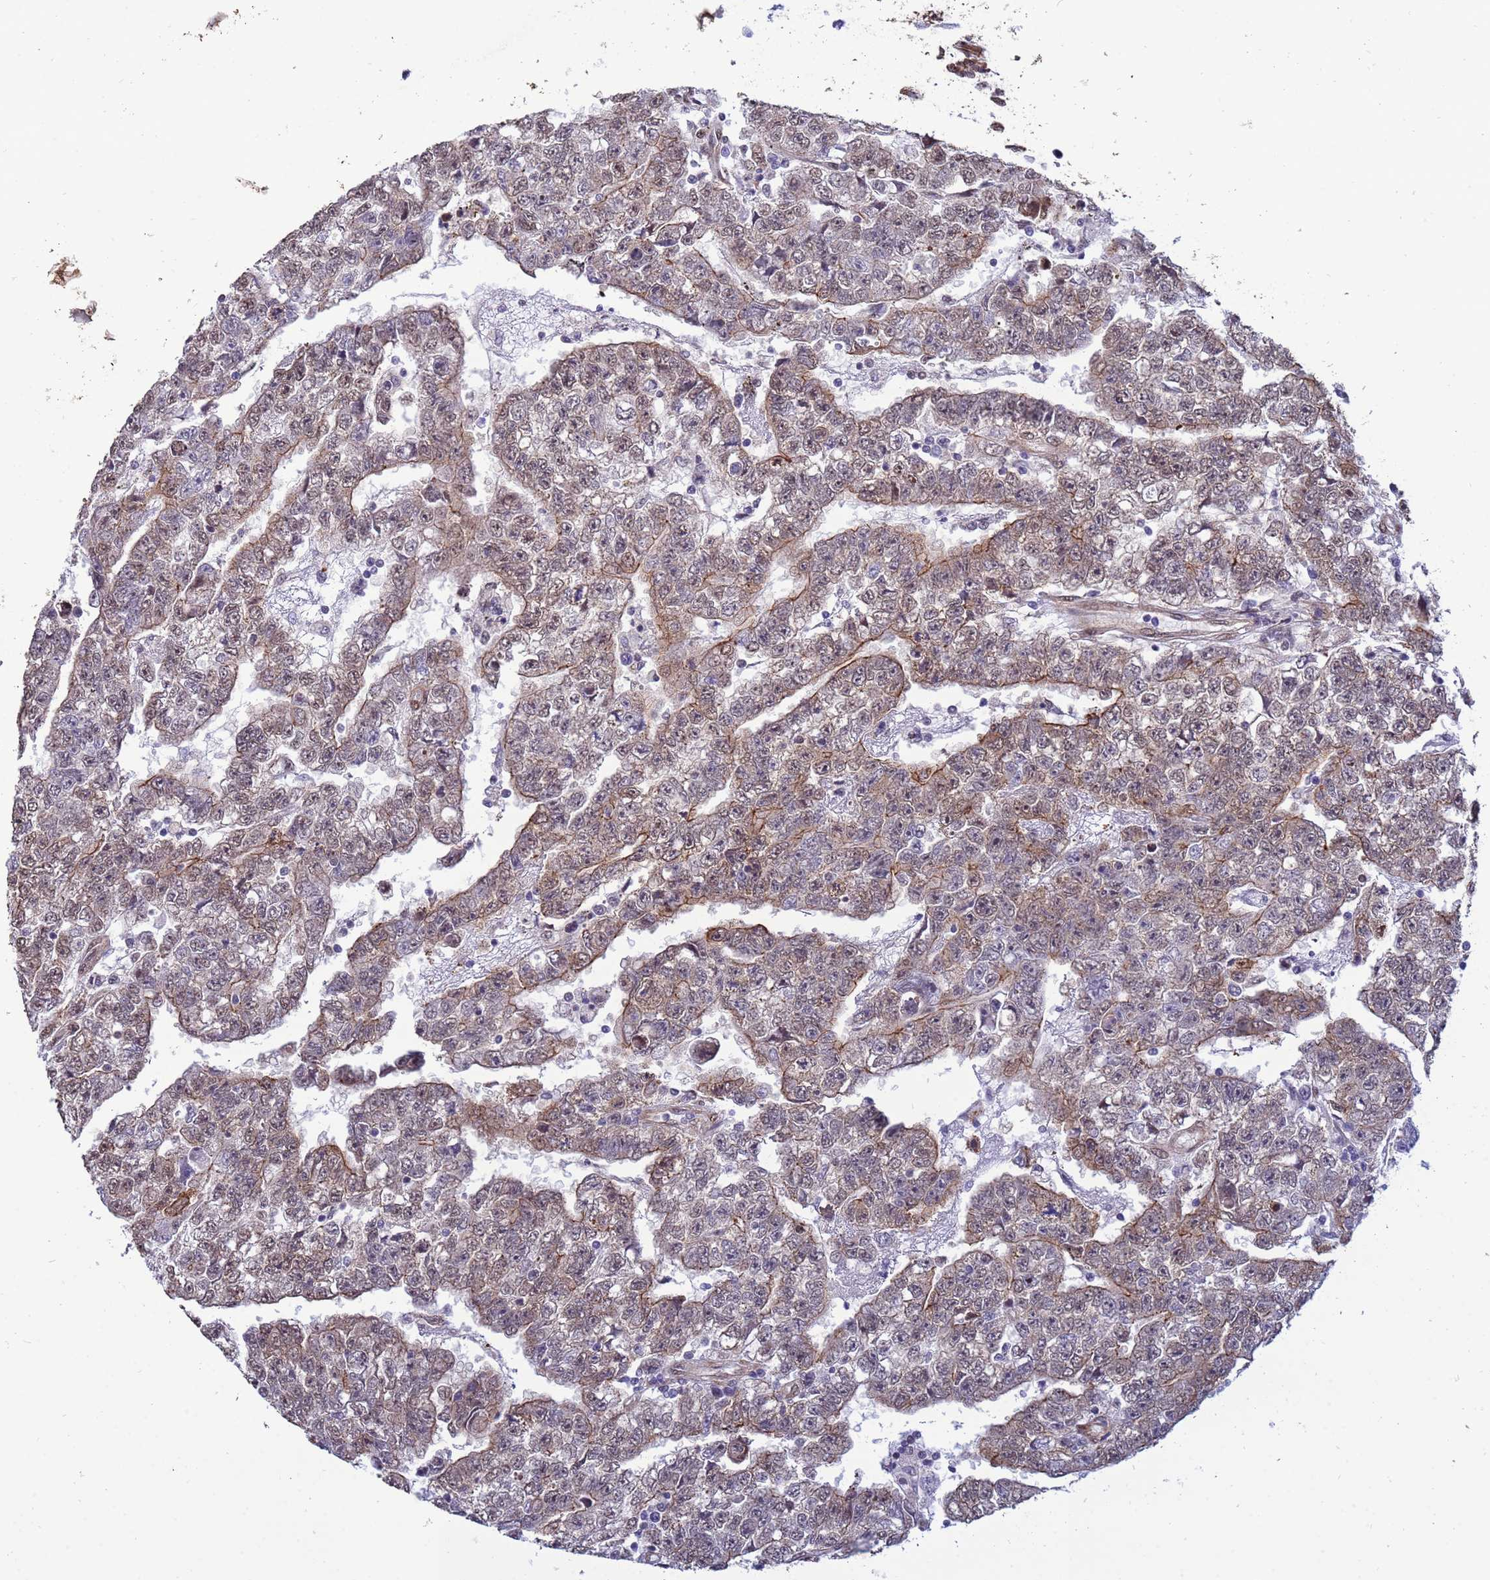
{"staining": {"intensity": "moderate", "quantity": "25%-75%", "location": "cytoplasmic/membranous"}, "tissue": "testis cancer", "cell_type": "Tumor cells", "image_type": "cancer", "snomed": [{"axis": "morphology", "description": "Carcinoma, Embryonal, NOS"}, {"axis": "topography", "description": "Testis"}], "caption": "Testis cancer (embryonal carcinoma) stained with a brown dye shows moderate cytoplasmic/membranous positive positivity in about 25%-75% of tumor cells.", "gene": "TRIP6", "patient": {"sex": "male", "age": 25}}